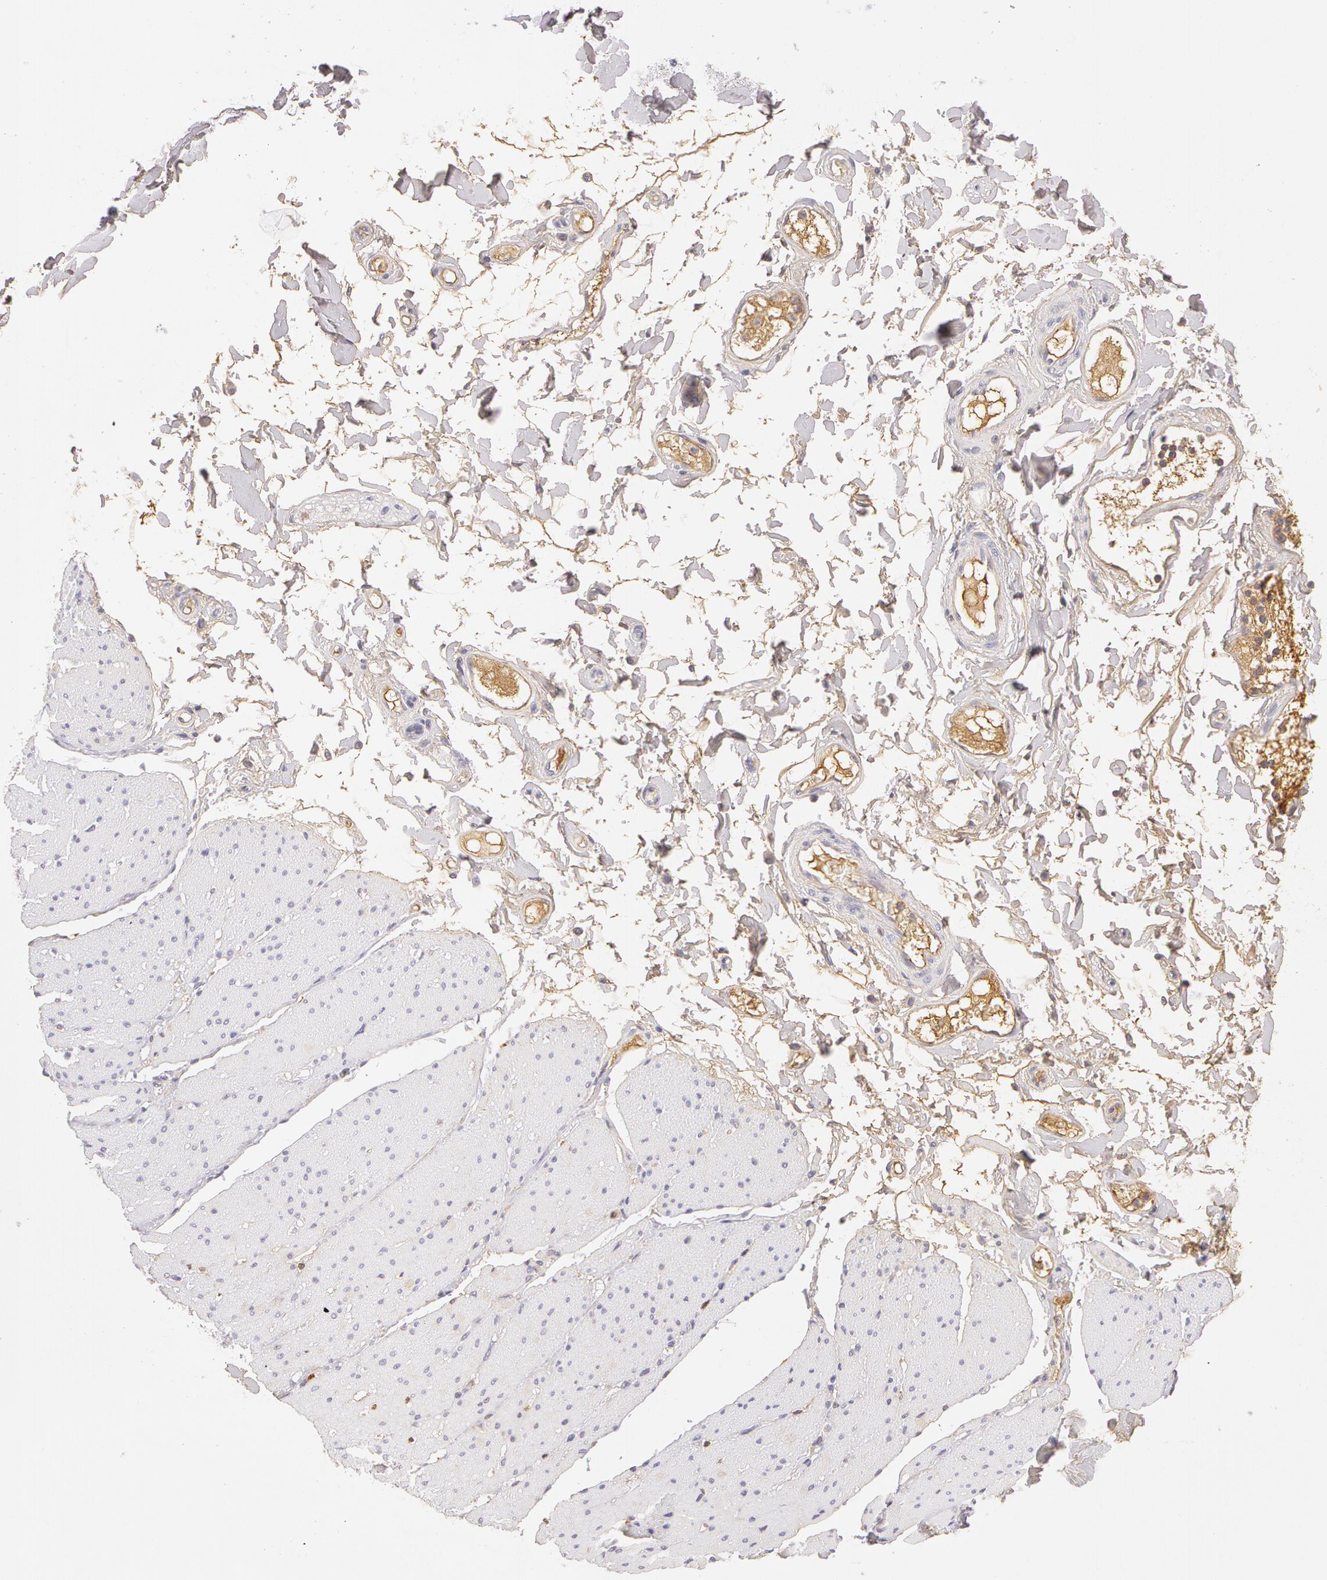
{"staining": {"intensity": "weak", "quantity": "25%-75%", "location": "cytoplasmic/membranous"}, "tissue": "adipose tissue", "cell_type": "Adipocytes", "image_type": "normal", "snomed": [{"axis": "morphology", "description": "Normal tissue, NOS"}, {"axis": "topography", "description": "Duodenum"}], "caption": "An immunohistochemistry micrograph of unremarkable tissue is shown. Protein staining in brown shows weak cytoplasmic/membranous positivity in adipose tissue within adipocytes. (DAB (3,3'-diaminobenzidine) IHC with brightfield microscopy, high magnification).", "gene": "AHSG", "patient": {"sex": "male", "age": 63}}